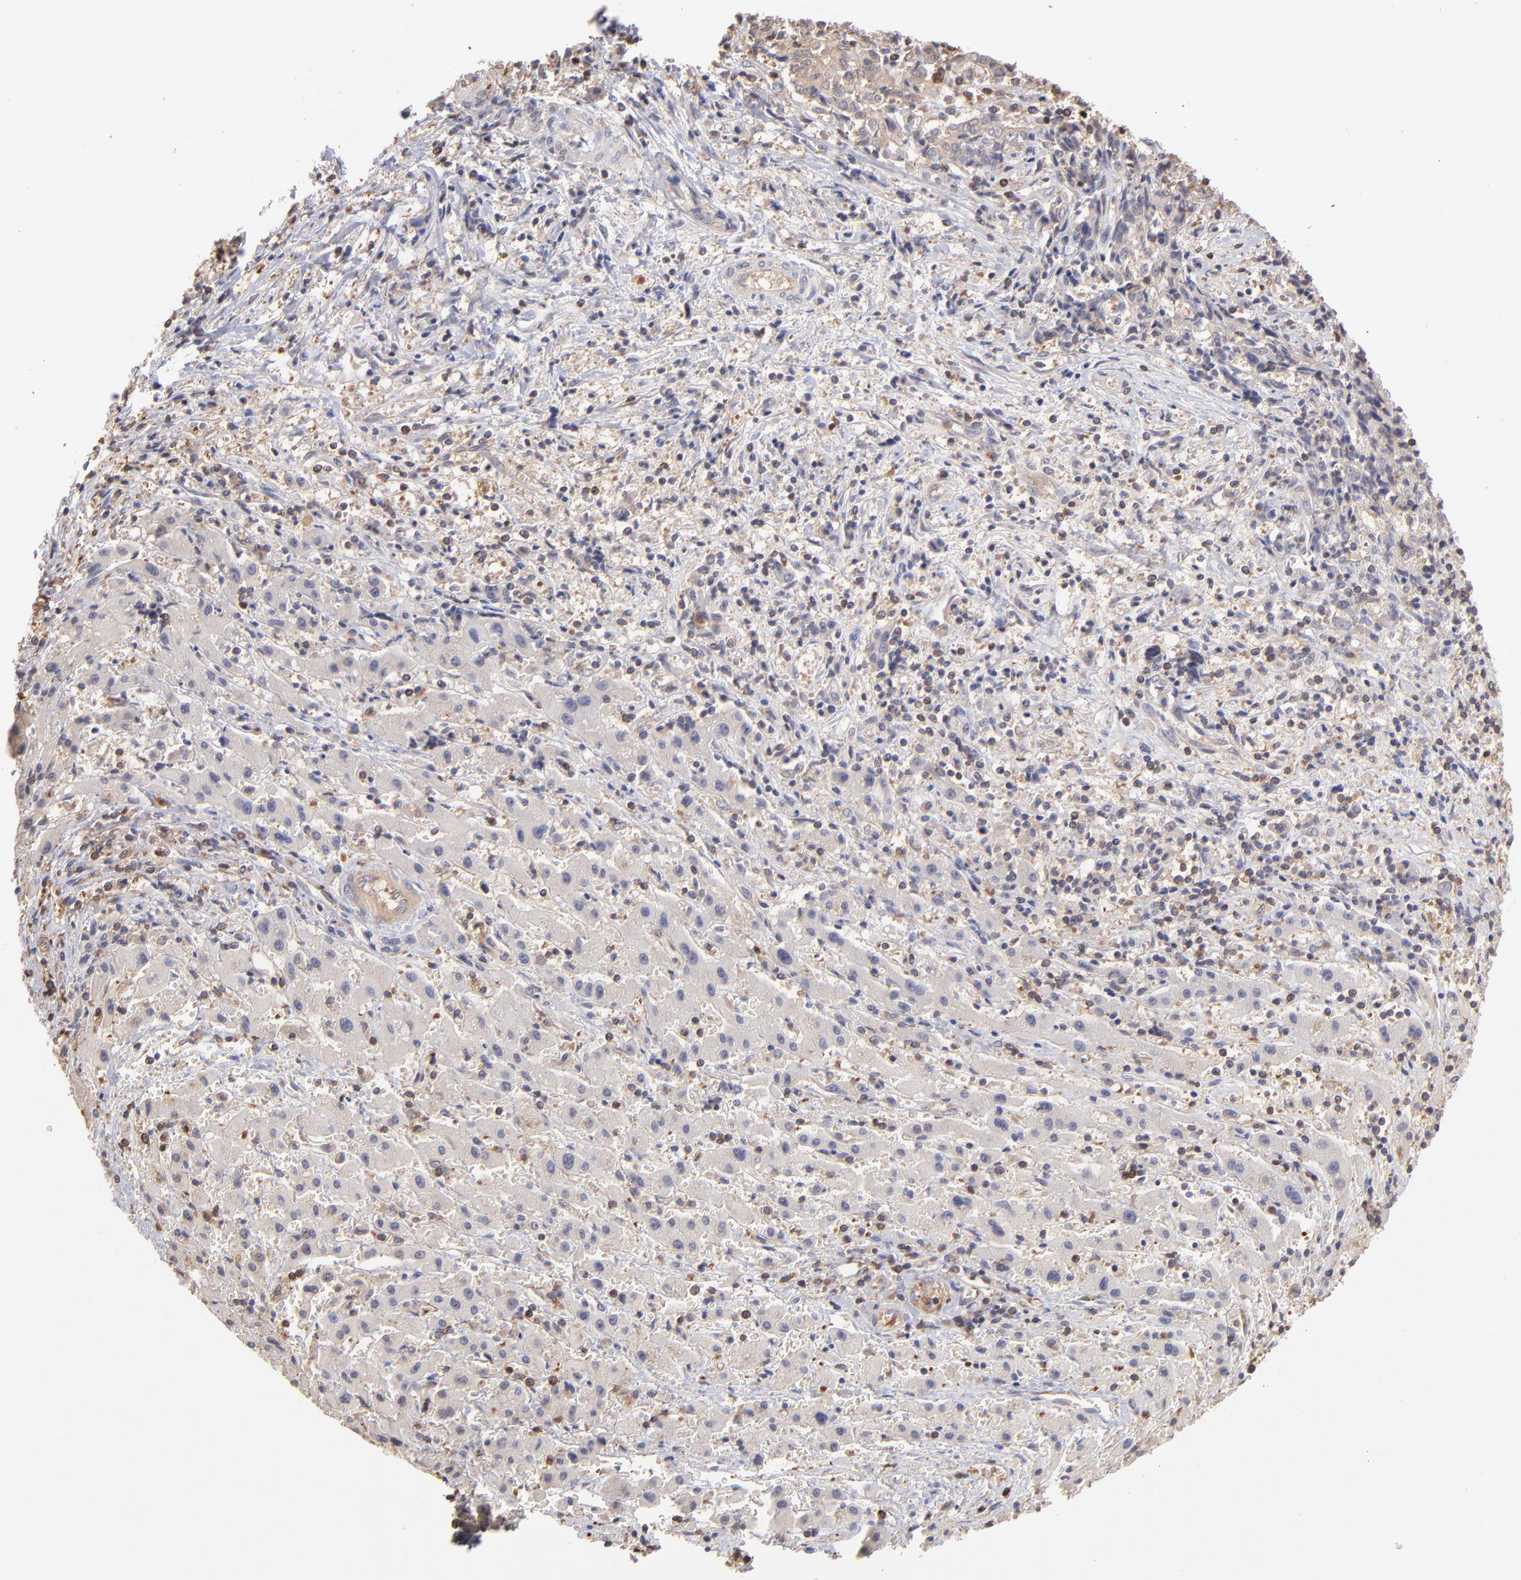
{"staining": {"intensity": "weak", "quantity": "<25%", "location": "cytoplasmic/membranous"}, "tissue": "liver cancer", "cell_type": "Tumor cells", "image_type": "cancer", "snomed": [{"axis": "morphology", "description": "Cholangiocarcinoma"}, {"axis": "topography", "description": "Liver"}], "caption": "DAB immunohistochemical staining of cholangiocarcinoma (liver) displays no significant staining in tumor cells.", "gene": "MAP2K2", "patient": {"sex": "male", "age": 57}}